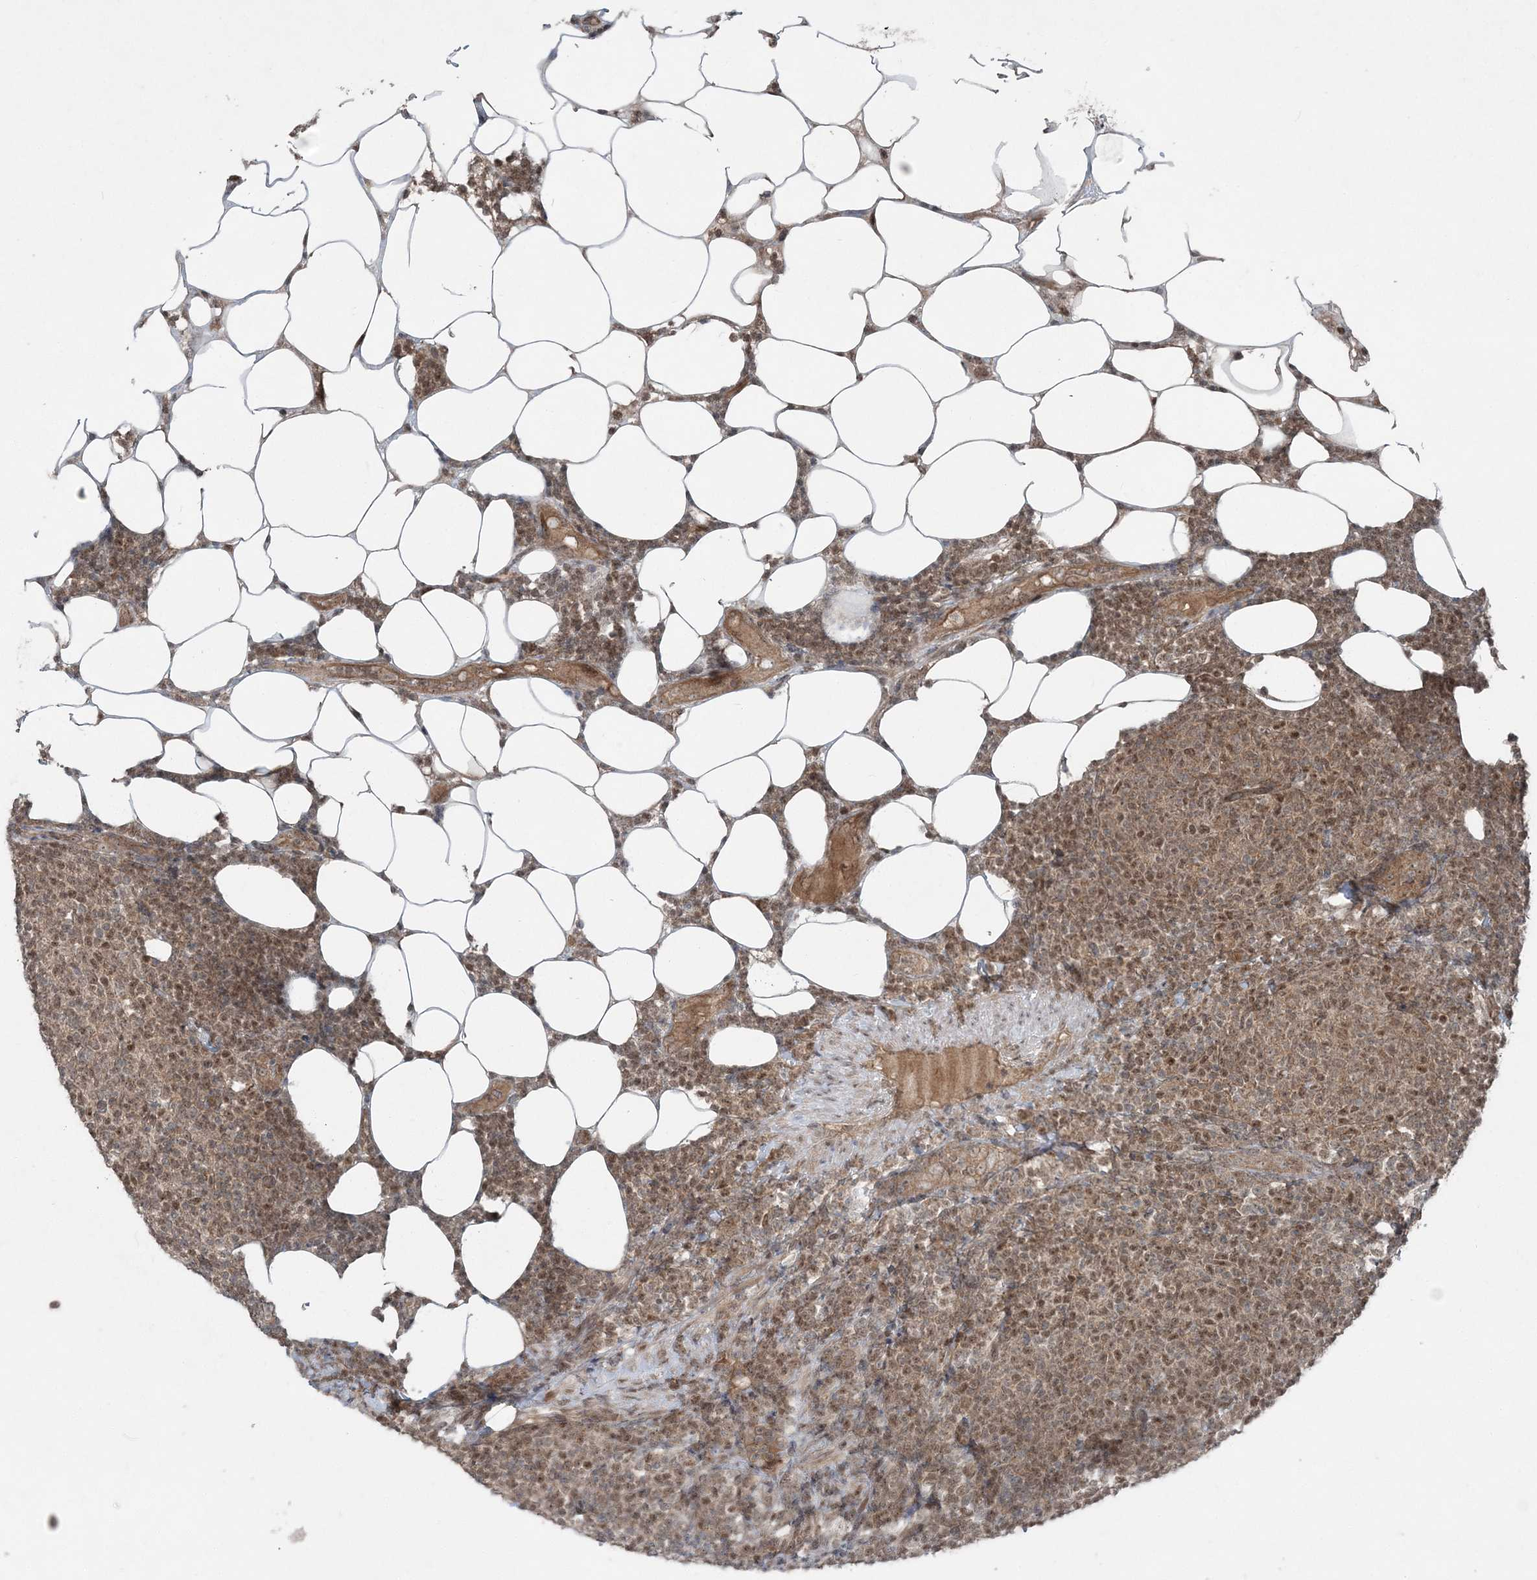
{"staining": {"intensity": "moderate", "quantity": ">75%", "location": "cytoplasmic/membranous,nuclear"}, "tissue": "lymphoma", "cell_type": "Tumor cells", "image_type": "cancer", "snomed": [{"axis": "morphology", "description": "Malignant lymphoma, non-Hodgkin's type, Low grade"}, {"axis": "topography", "description": "Lymph node"}], "caption": "The micrograph reveals immunohistochemical staining of lymphoma. There is moderate cytoplasmic/membranous and nuclear positivity is present in about >75% of tumor cells.", "gene": "FBXL17", "patient": {"sex": "male", "age": 66}}